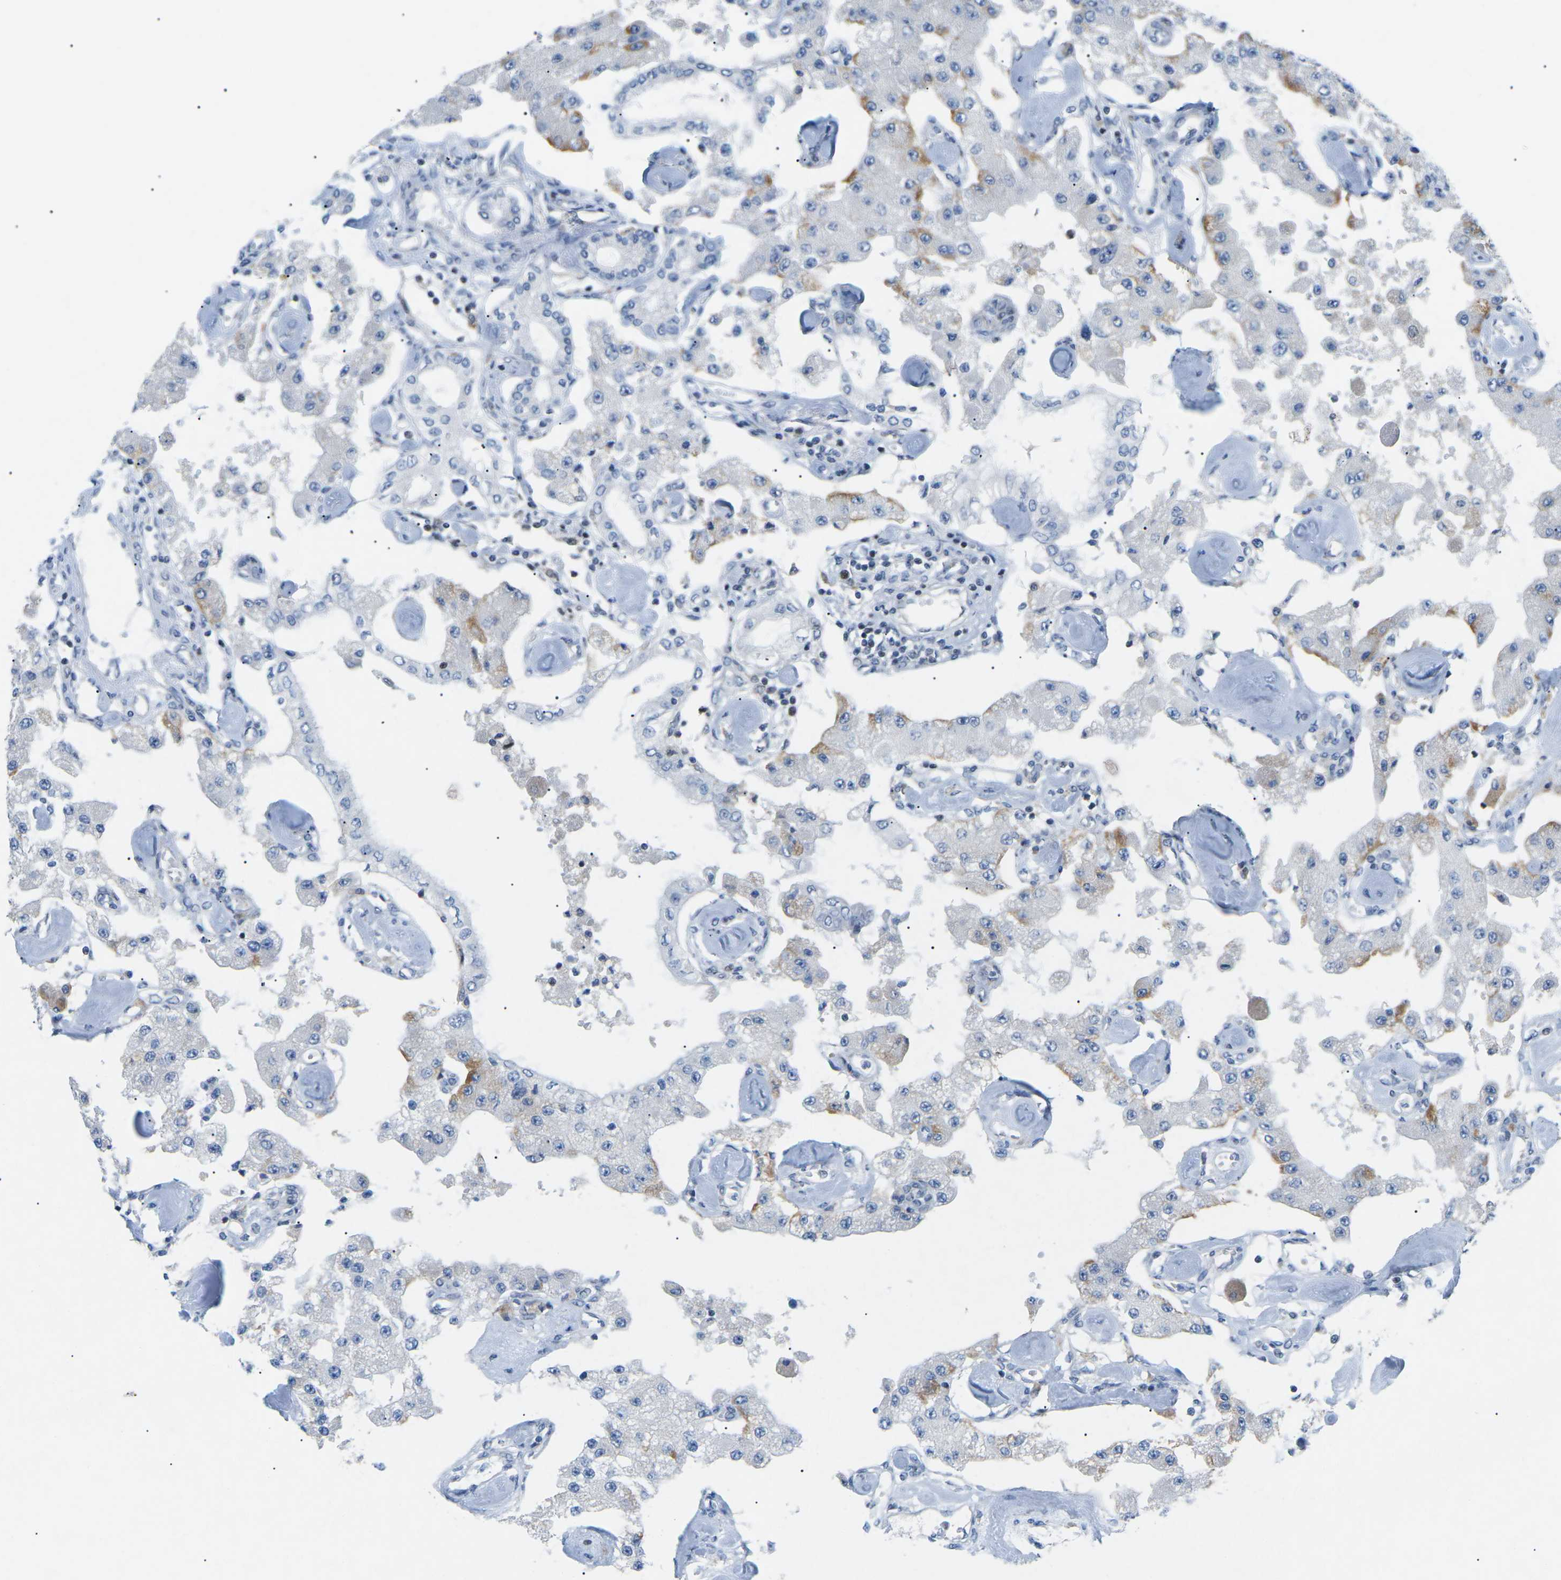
{"staining": {"intensity": "negative", "quantity": "none", "location": "none"}, "tissue": "carcinoid", "cell_type": "Tumor cells", "image_type": "cancer", "snomed": [{"axis": "morphology", "description": "Carcinoid, malignant, NOS"}, {"axis": "topography", "description": "Pancreas"}], "caption": "This micrograph is of carcinoid stained with IHC to label a protein in brown with the nuclei are counter-stained blue. There is no staining in tumor cells.", "gene": "MBNL1", "patient": {"sex": "male", "age": 41}}